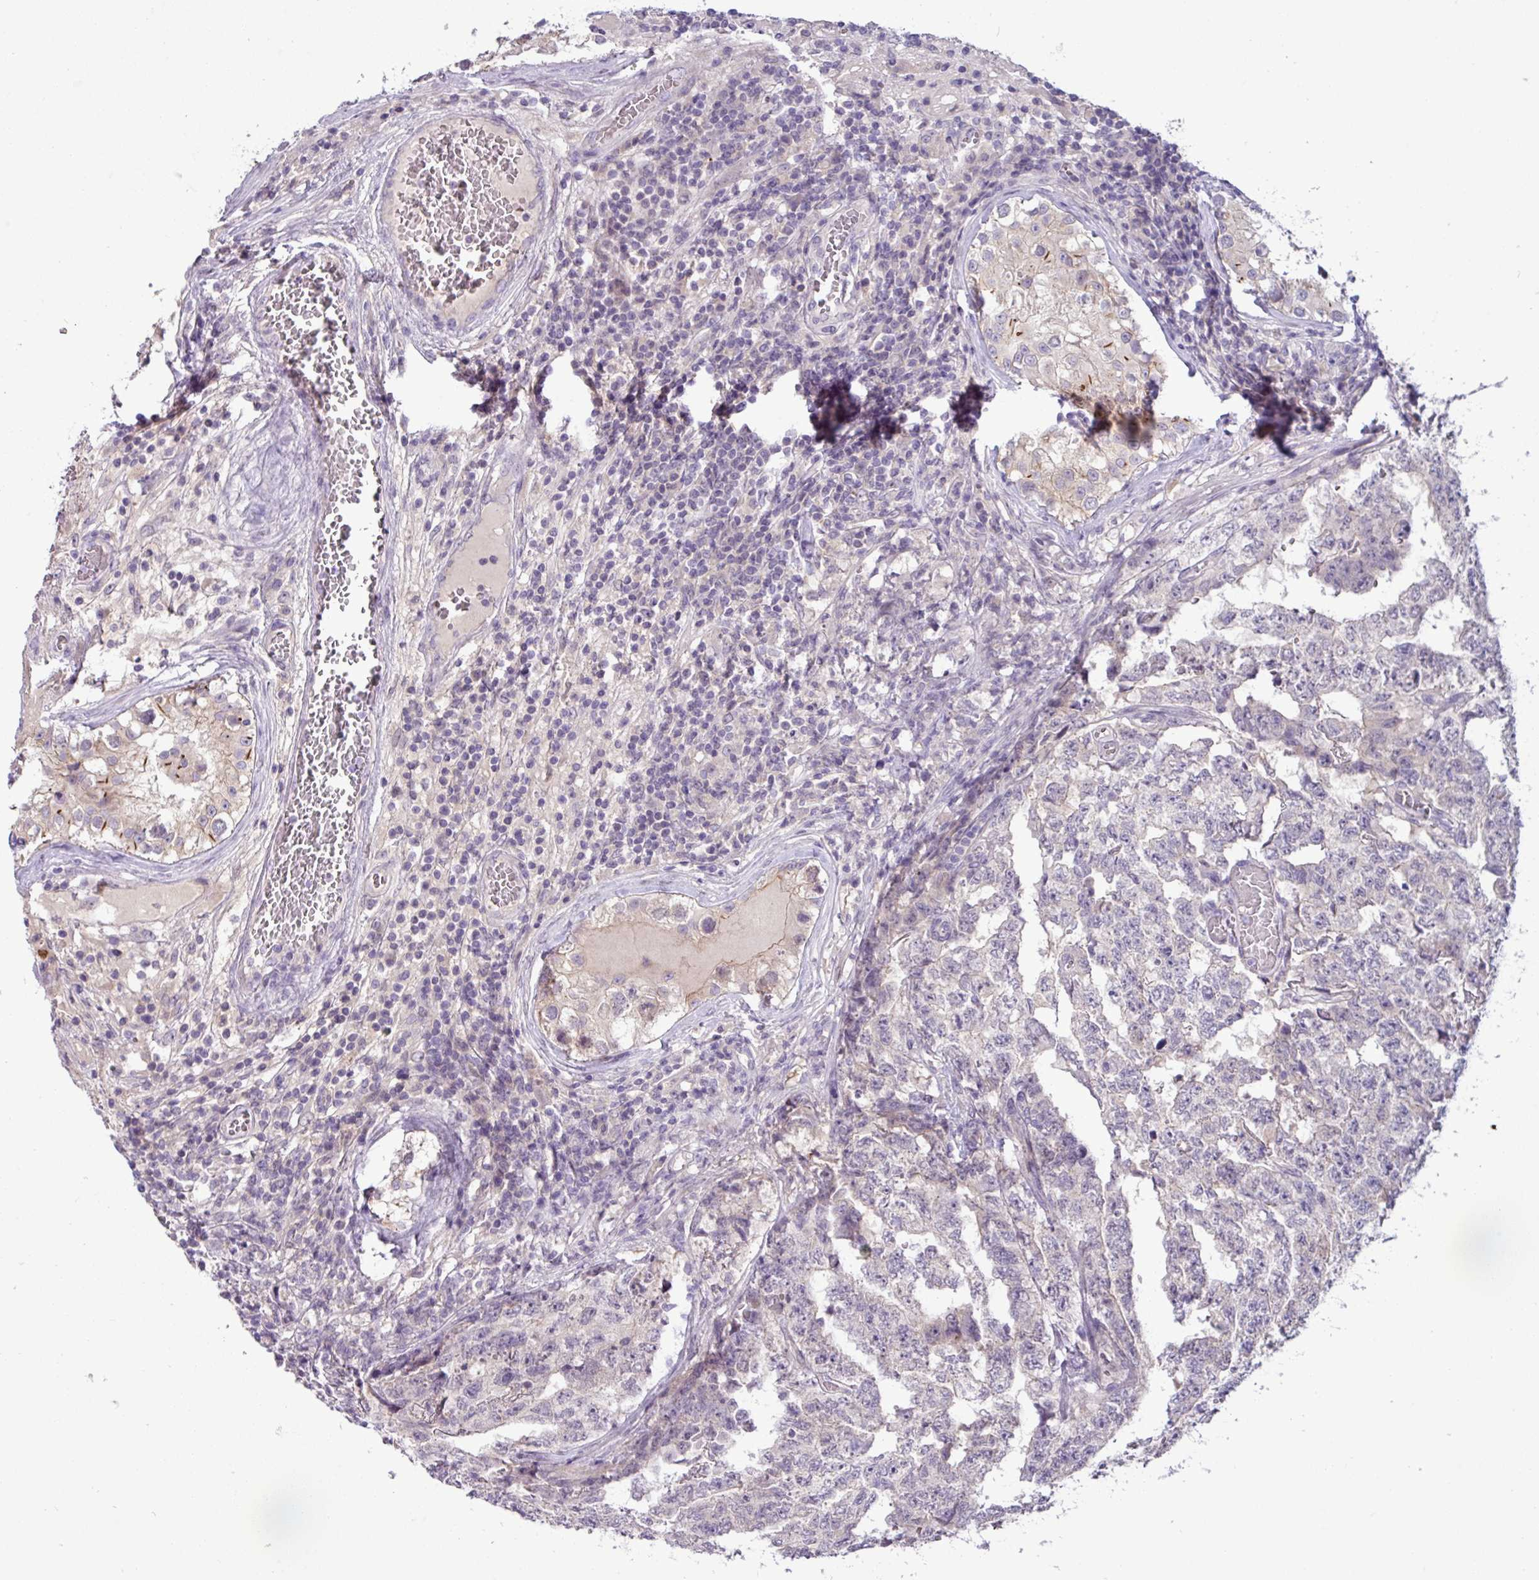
{"staining": {"intensity": "negative", "quantity": "none", "location": "none"}, "tissue": "testis cancer", "cell_type": "Tumor cells", "image_type": "cancer", "snomed": [{"axis": "morphology", "description": "Carcinoma, Embryonal, NOS"}, {"axis": "topography", "description": "Testis"}], "caption": "Embryonal carcinoma (testis) was stained to show a protein in brown. There is no significant positivity in tumor cells.", "gene": "PNLDC1", "patient": {"sex": "male", "age": 25}}